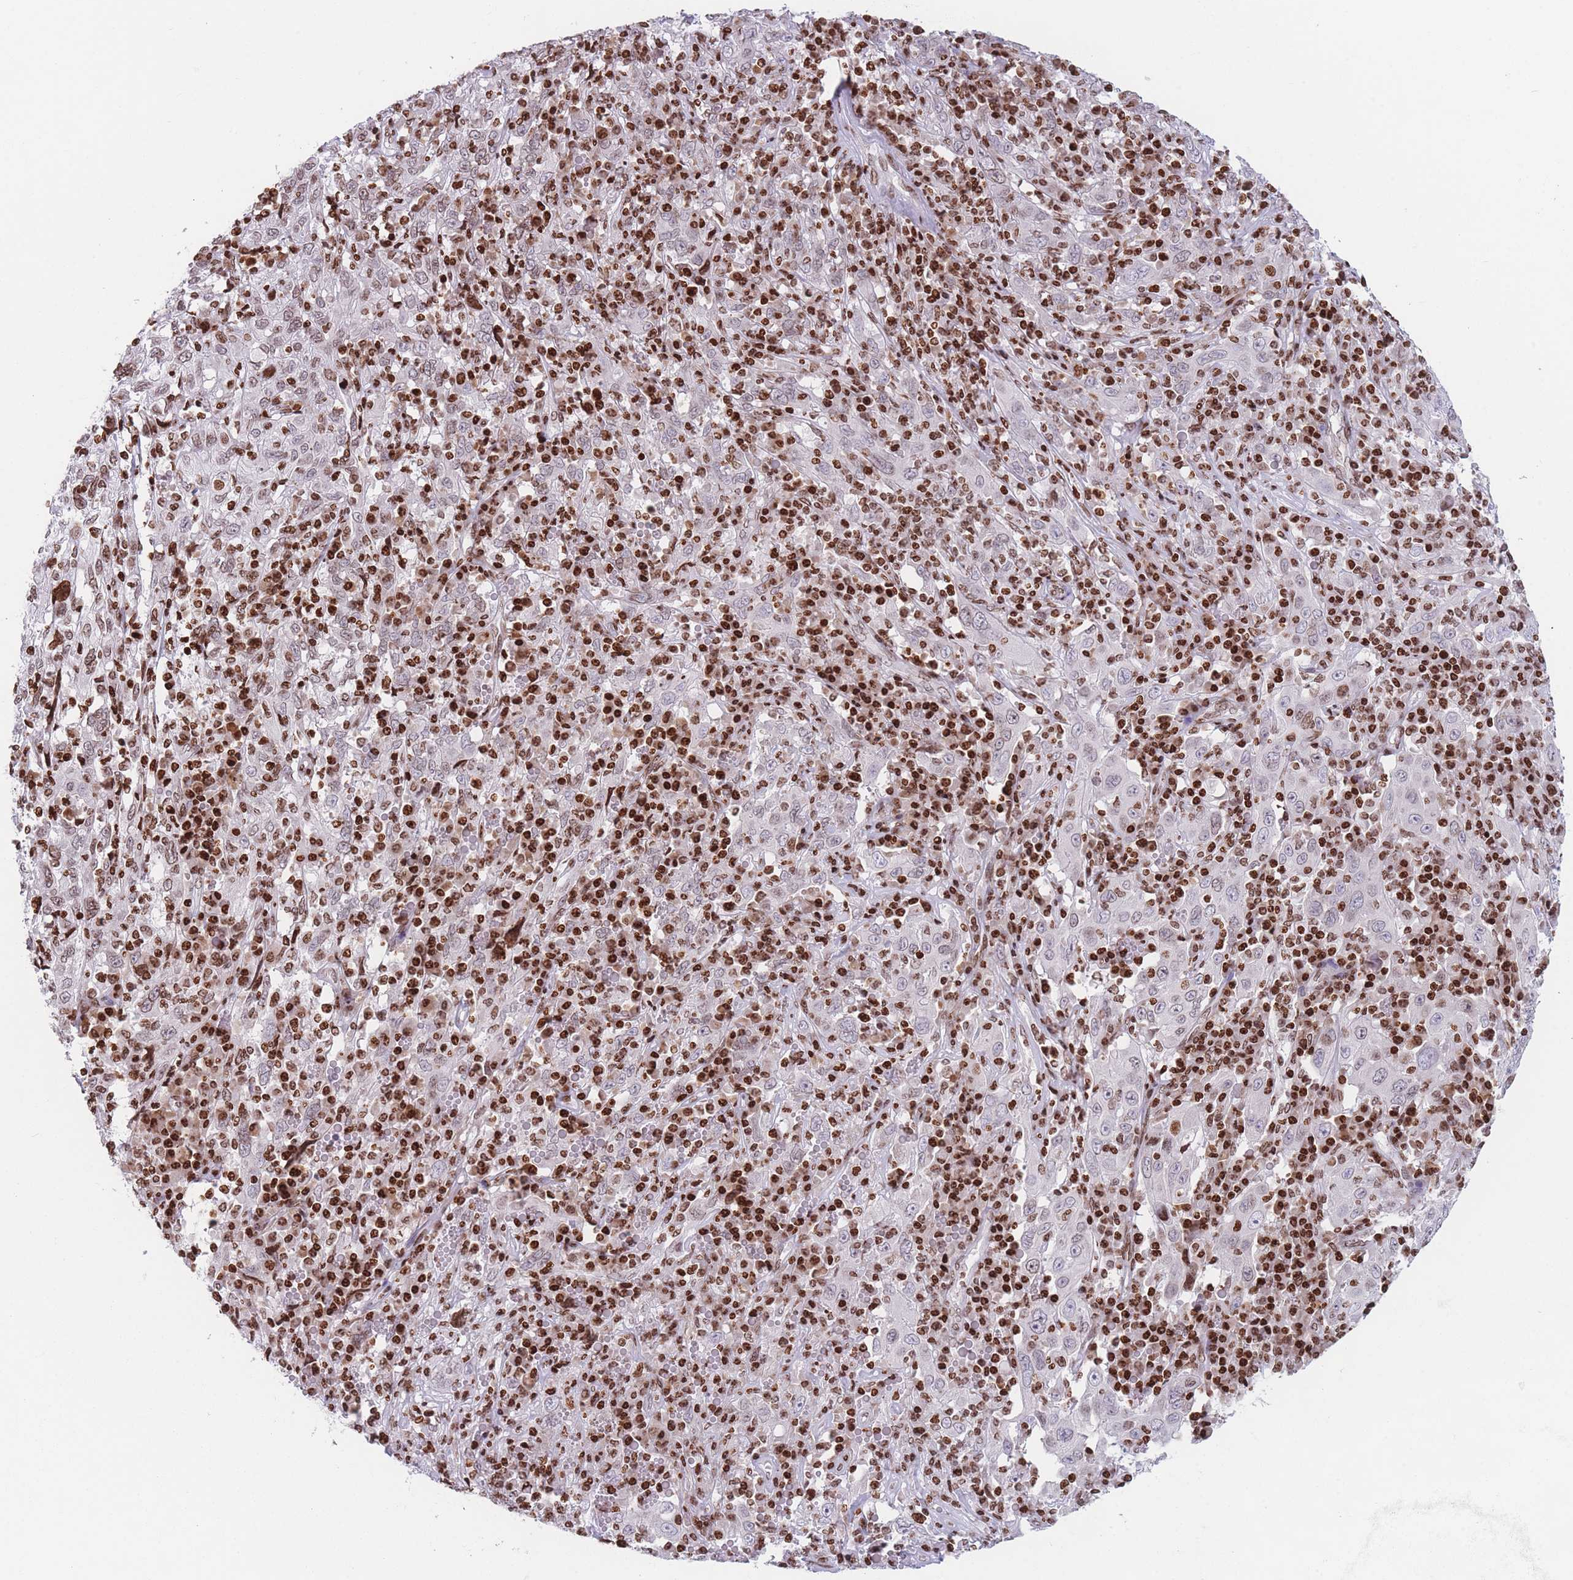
{"staining": {"intensity": "weak", "quantity": "25%-75%", "location": "nuclear"}, "tissue": "cervical cancer", "cell_type": "Tumor cells", "image_type": "cancer", "snomed": [{"axis": "morphology", "description": "Squamous cell carcinoma, NOS"}, {"axis": "topography", "description": "Cervix"}], "caption": "IHC image of neoplastic tissue: human cervical cancer (squamous cell carcinoma) stained using immunohistochemistry (IHC) demonstrates low levels of weak protein expression localized specifically in the nuclear of tumor cells, appearing as a nuclear brown color.", "gene": "AK9", "patient": {"sex": "female", "age": 46}}